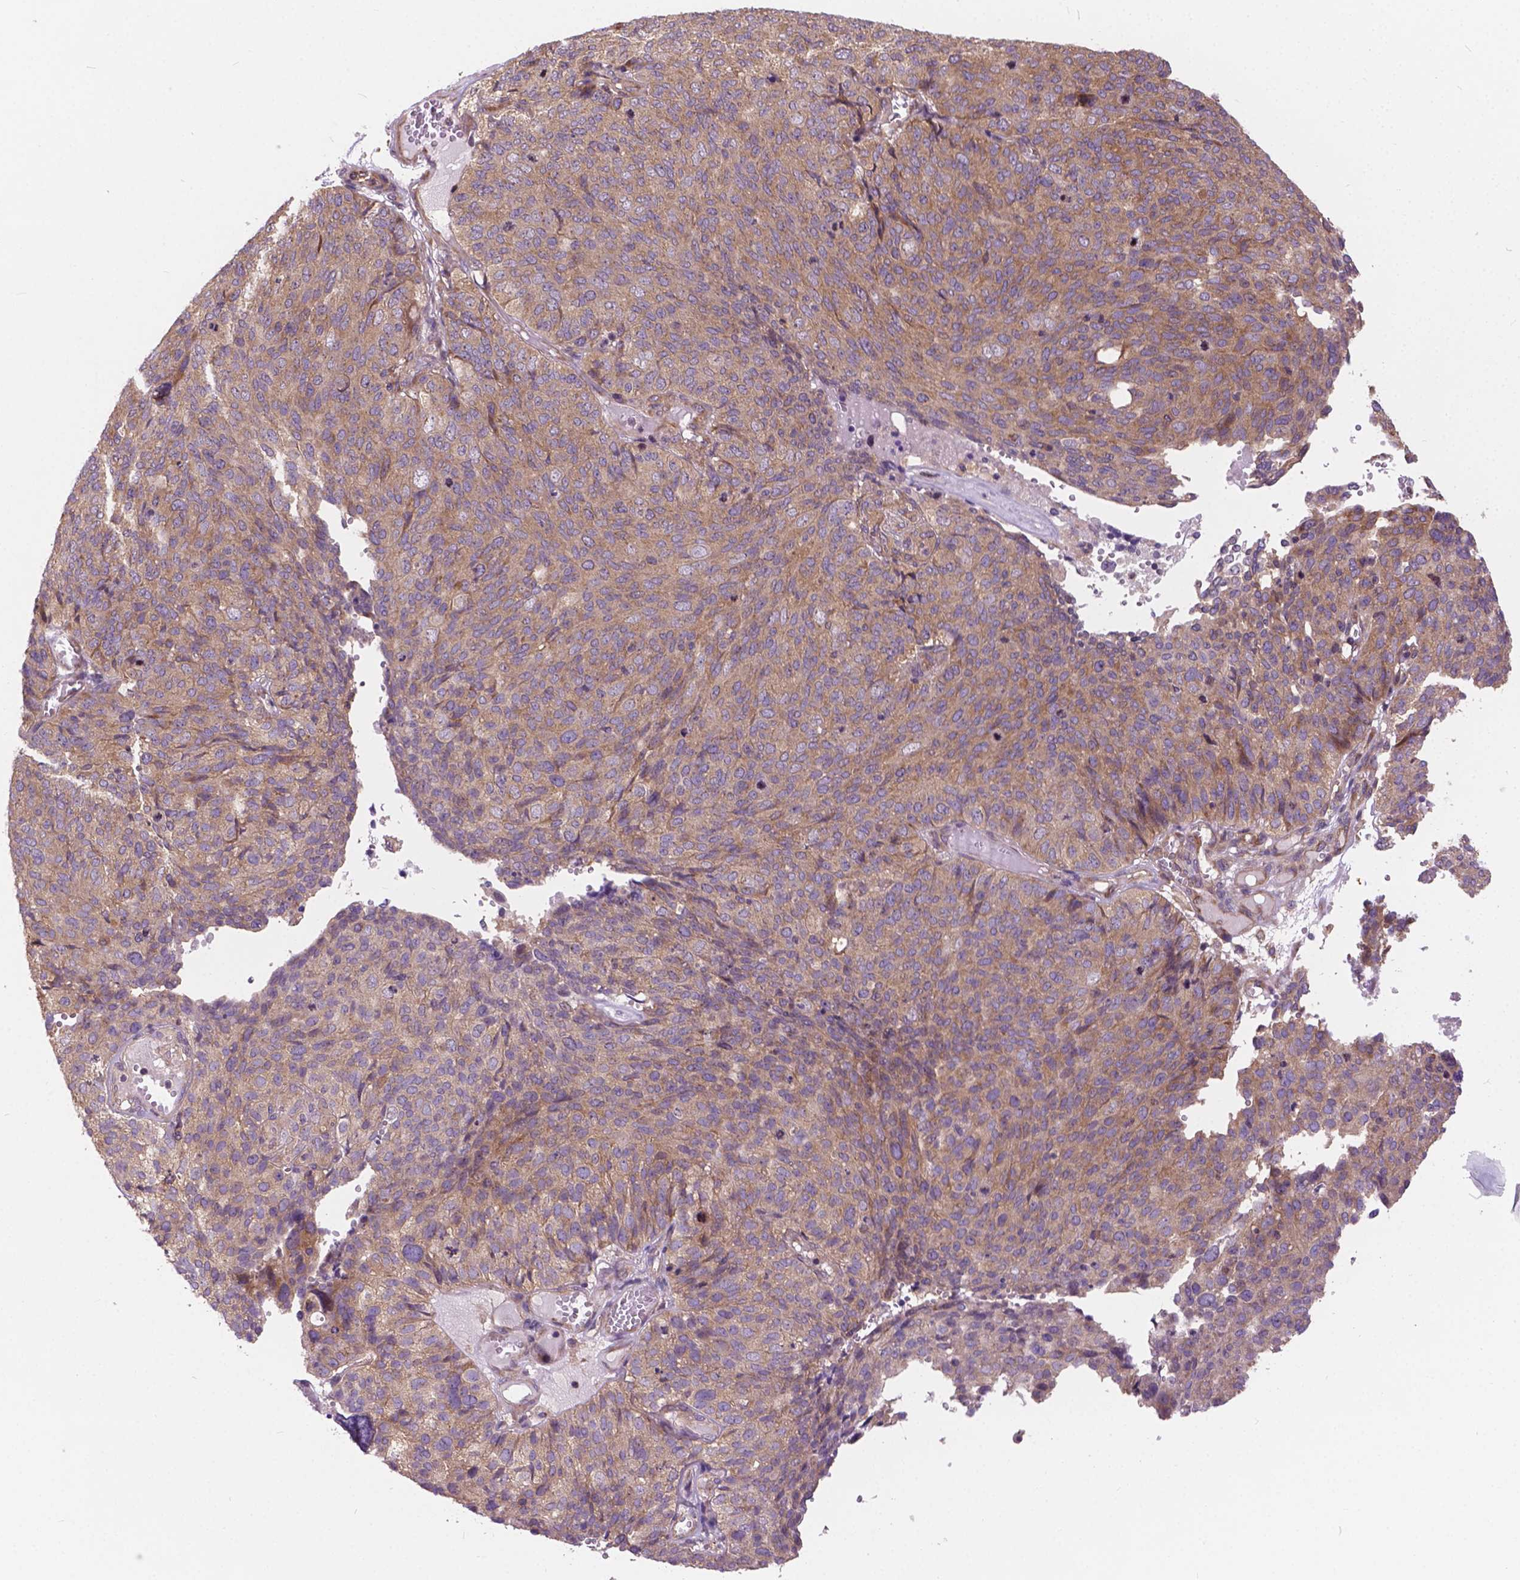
{"staining": {"intensity": "weak", "quantity": "25%-75%", "location": "cytoplasmic/membranous"}, "tissue": "ovarian cancer", "cell_type": "Tumor cells", "image_type": "cancer", "snomed": [{"axis": "morphology", "description": "Carcinoma, endometroid"}, {"axis": "topography", "description": "Ovary"}], "caption": "IHC of human ovarian endometroid carcinoma reveals low levels of weak cytoplasmic/membranous expression in about 25%-75% of tumor cells.", "gene": "MZT1", "patient": {"sex": "female", "age": 58}}